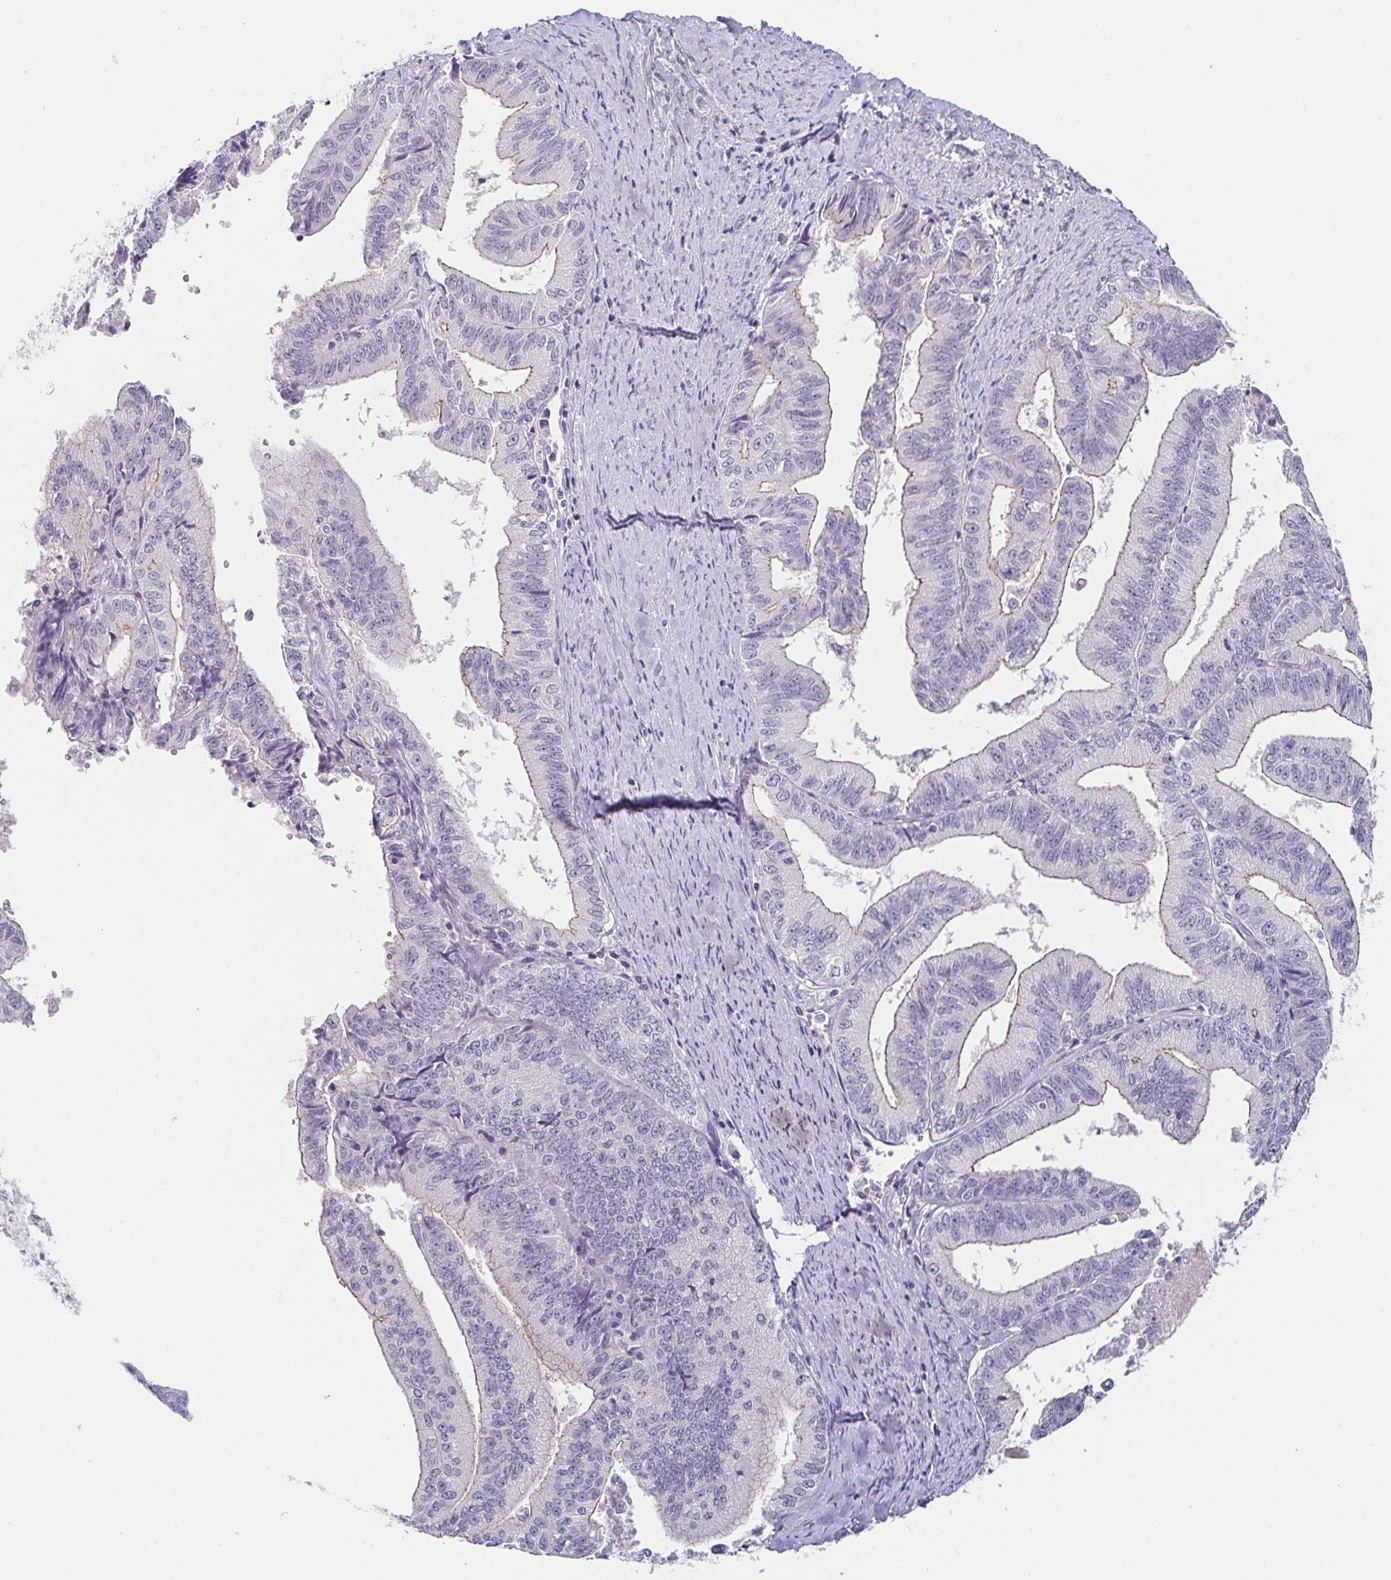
{"staining": {"intensity": "weak", "quantity": "<25%", "location": "cytoplasmic/membranous"}, "tissue": "endometrial cancer", "cell_type": "Tumor cells", "image_type": "cancer", "snomed": [{"axis": "morphology", "description": "Adenocarcinoma, NOS"}, {"axis": "topography", "description": "Endometrium"}], "caption": "There is no significant expression in tumor cells of endometrial cancer (adenocarcinoma).", "gene": "PDX1", "patient": {"sex": "female", "age": 65}}